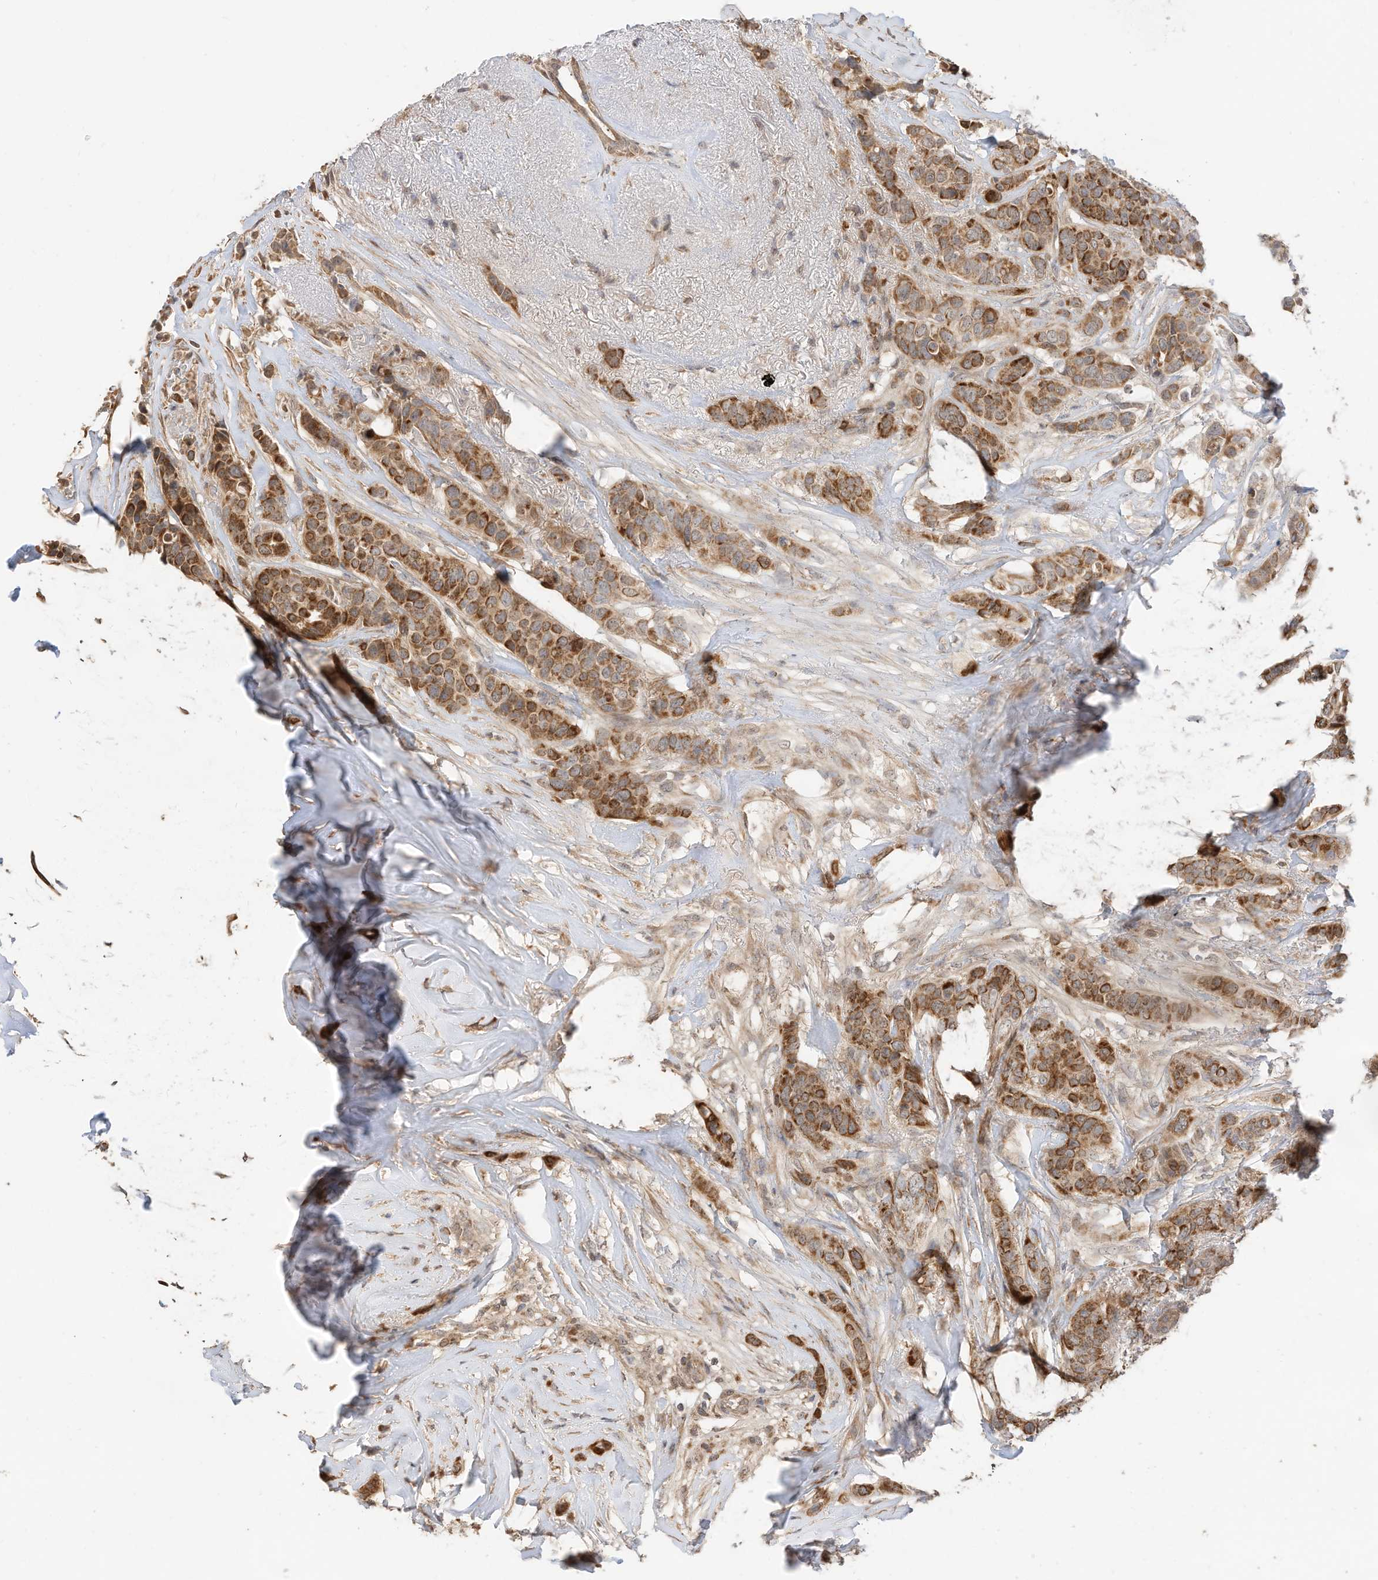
{"staining": {"intensity": "strong", "quantity": ">75%", "location": "cytoplasmic/membranous"}, "tissue": "breast cancer", "cell_type": "Tumor cells", "image_type": "cancer", "snomed": [{"axis": "morphology", "description": "Lobular carcinoma"}, {"axis": "topography", "description": "Breast"}], "caption": "Immunohistochemical staining of lobular carcinoma (breast) reveals high levels of strong cytoplasmic/membranous staining in about >75% of tumor cells. The protein is shown in brown color, while the nuclei are stained blue.", "gene": "CAGE1", "patient": {"sex": "female", "age": 51}}